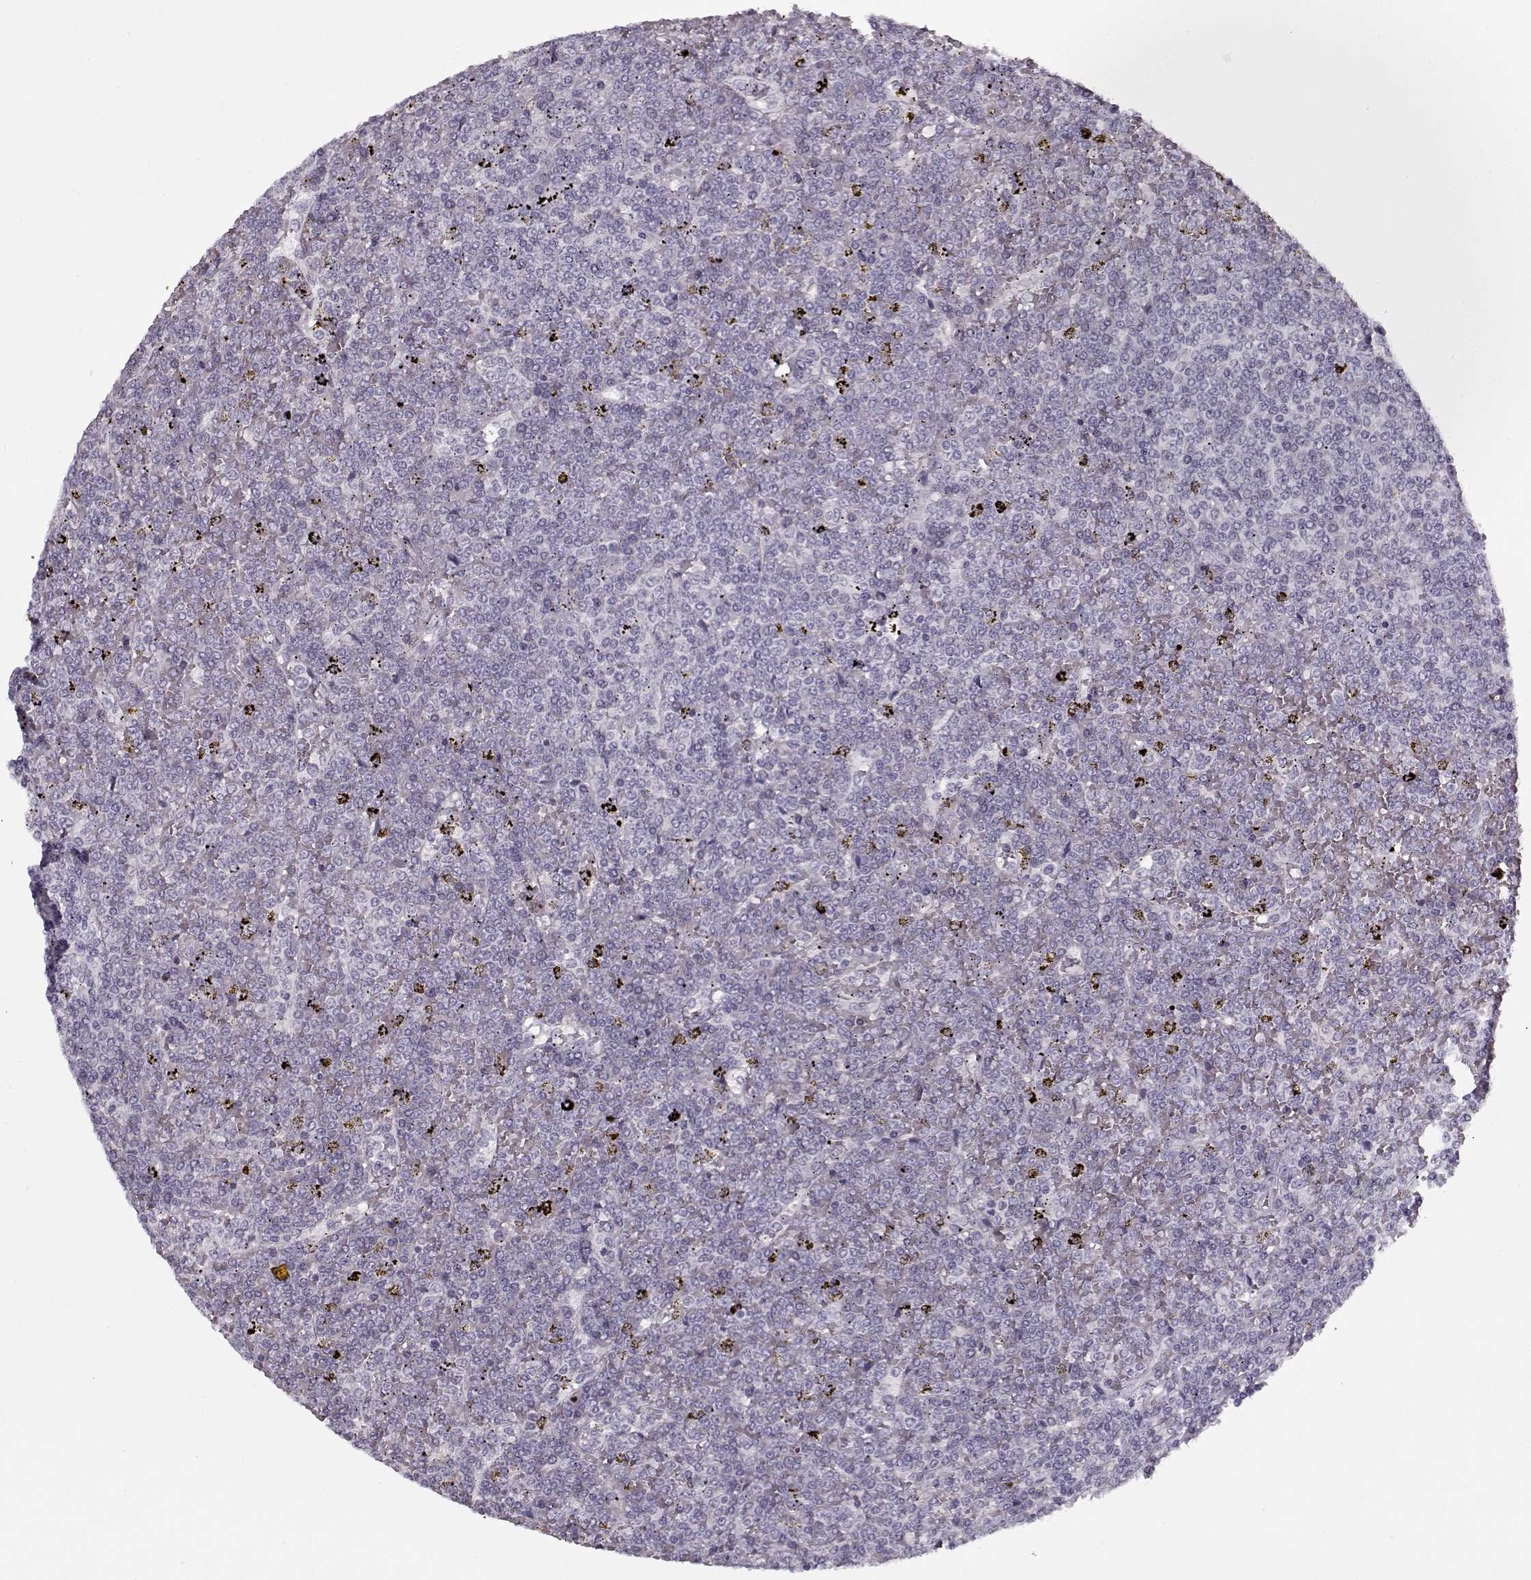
{"staining": {"intensity": "negative", "quantity": "none", "location": "none"}, "tissue": "lymphoma", "cell_type": "Tumor cells", "image_type": "cancer", "snomed": [{"axis": "morphology", "description": "Malignant lymphoma, non-Hodgkin's type, Low grade"}, {"axis": "topography", "description": "Spleen"}], "caption": "Tumor cells show no significant positivity in lymphoma. (Brightfield microscopy of DAB immunohistochemistry (IHC) at high magnification).", "gene": "PNMT", "patient": {"sex": "female", "age": 19}}